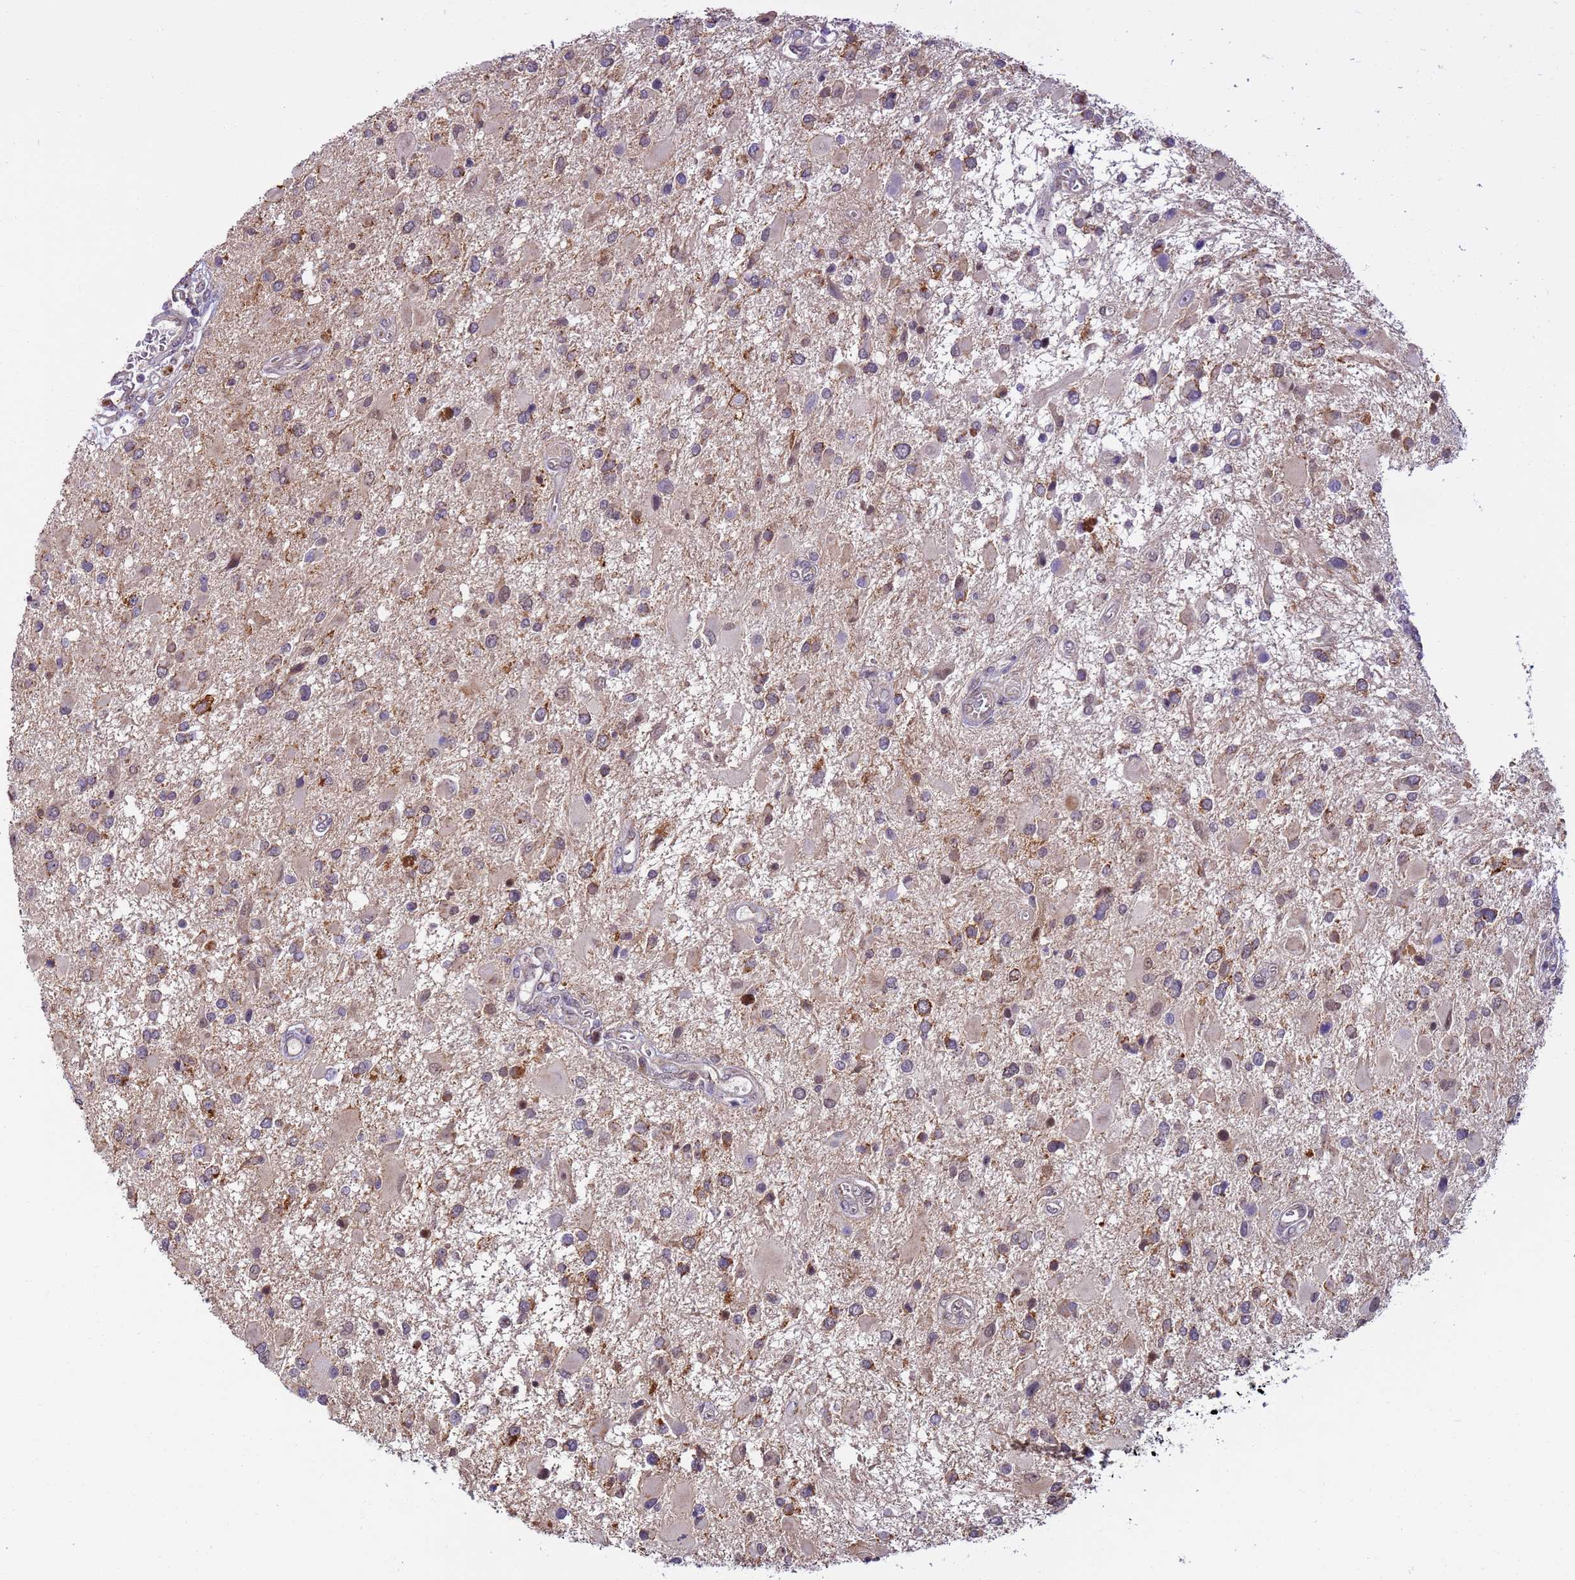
{"staining": {"intensity": "moderate", "quantity": "25%-75%", "location": "cytoplasmic/membranous"}, "tissue": "glioma", "cell_type": "Tumor cells", "image_type": "cancer", "snomed": [{"axis": "morphology", "description": "Glioma, malignant, High grade"}, {"axis": "topography", "description": "Brain"}], "caption": "IHC histopathology image of neoplastic tissue: malignant glioma (high-grade) stained using IHC displays medium levels of moderate protein expression localized specifically in the cytoplasmic/membranous of tumor cells, appearing as a cytoplasmic/membranous brown color.", "gene": "RAPGEF3", "patient": {"sex": "male", "age": 53}}